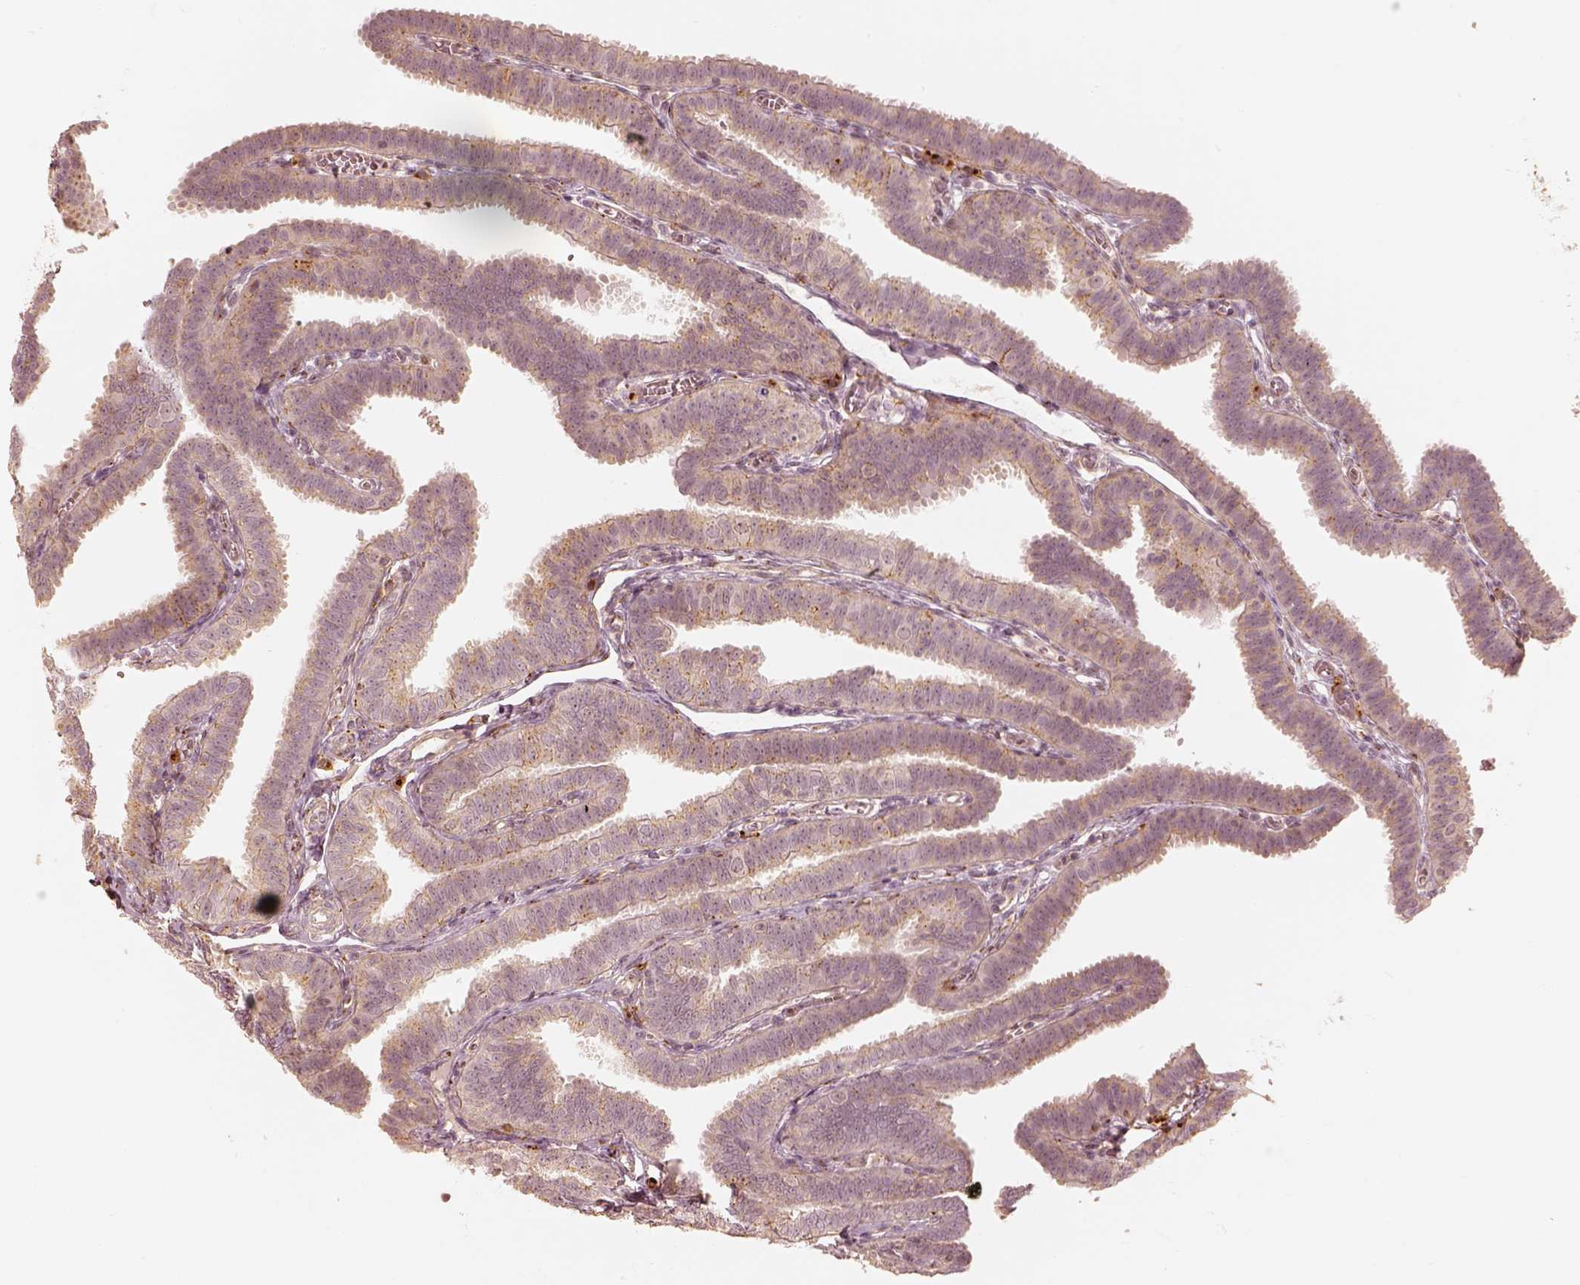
{"staining": {"intensity": "weak", "quantity": "25%-75%", "location": "cytoplasmic/membranous"}, "tissue": "fallopian tube", "cell_type": "Glandular cells", "image_type": "normal", "snomed": [{"axis": "morphology", "description": "Normal tissue, NOS"}, {"axis": "topography", "description": "Fallopian tube"}], "caption": "High-power microscopy captured an IHC photomicrograph of benign fallopian tube, revealing weak cytoplasmic/membranous positivity in about 25%-75% of glandular cells. (DAB (3,3'-diaminobenzidine) IHC, brown staining for protein, blue staining for nuclei).", "gene": "GORASP2", "patient": {"sex": "female", "age": 25}}